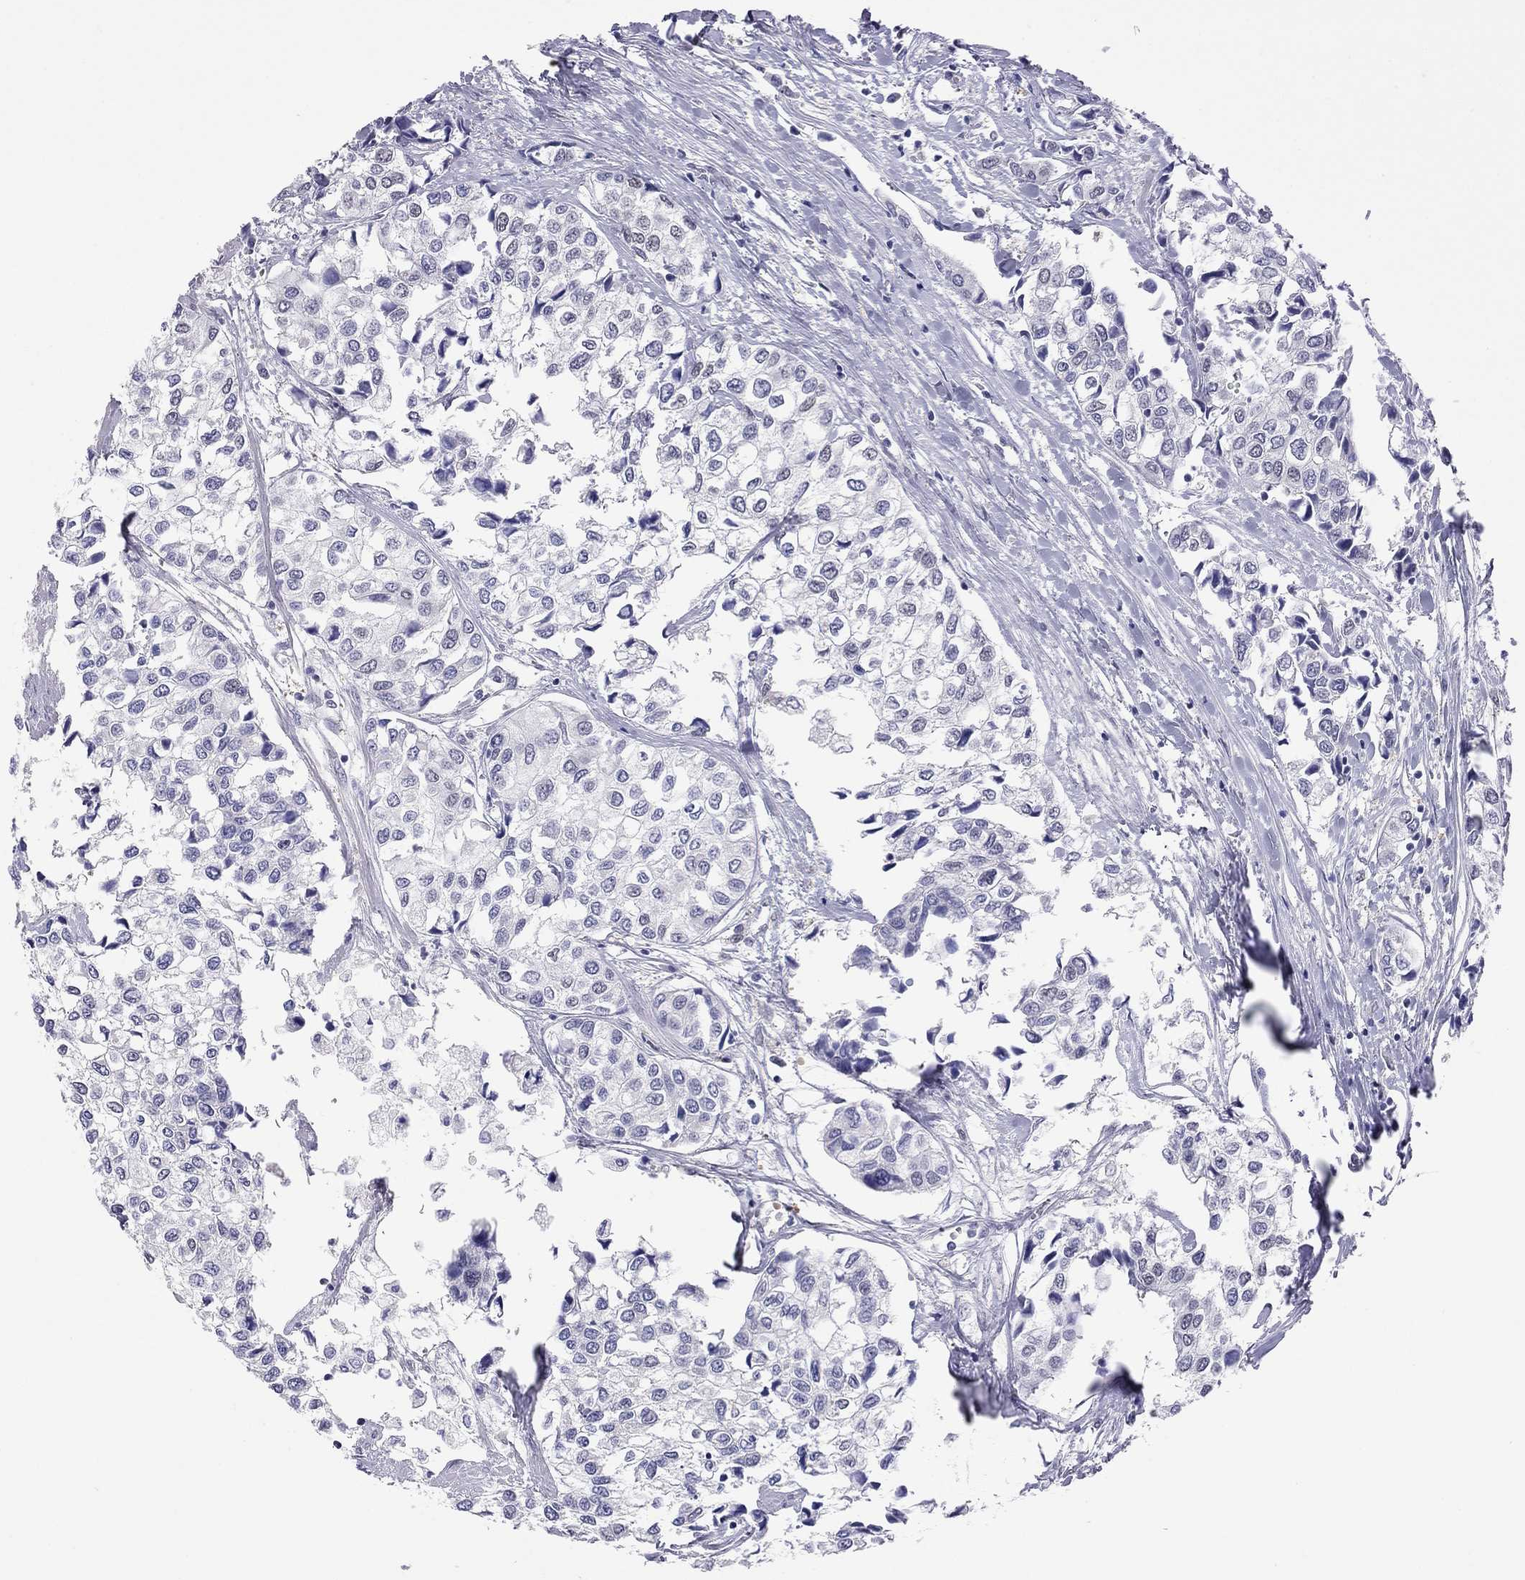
{"staining": {"intensity": "negative", "quantity": "none", "location": "none"}, "tissue": "urothelial cancer", "cell_type": "Tumor cells", "image_type": "cancer", "snomed": [{"axis": "morphology", "description": "Urothelial carcinoma, High grade"}, {"axis": "topography", "description": "Urinary bladder"}], "caption": "Immunohistochemistry (IHC) micrograph of human high-grade urothelial carcinoma stained for a protein (brown), which demonstrates no expression in tumor cells. (Stains: DAB (3,3'-diaminobenzidine) IHC with hematoxylin counter stain, Microscopy: brightfield microscopy at high magnification).", "gene": "DOT1L", "patient": {"sex": "male", "age": 73}}